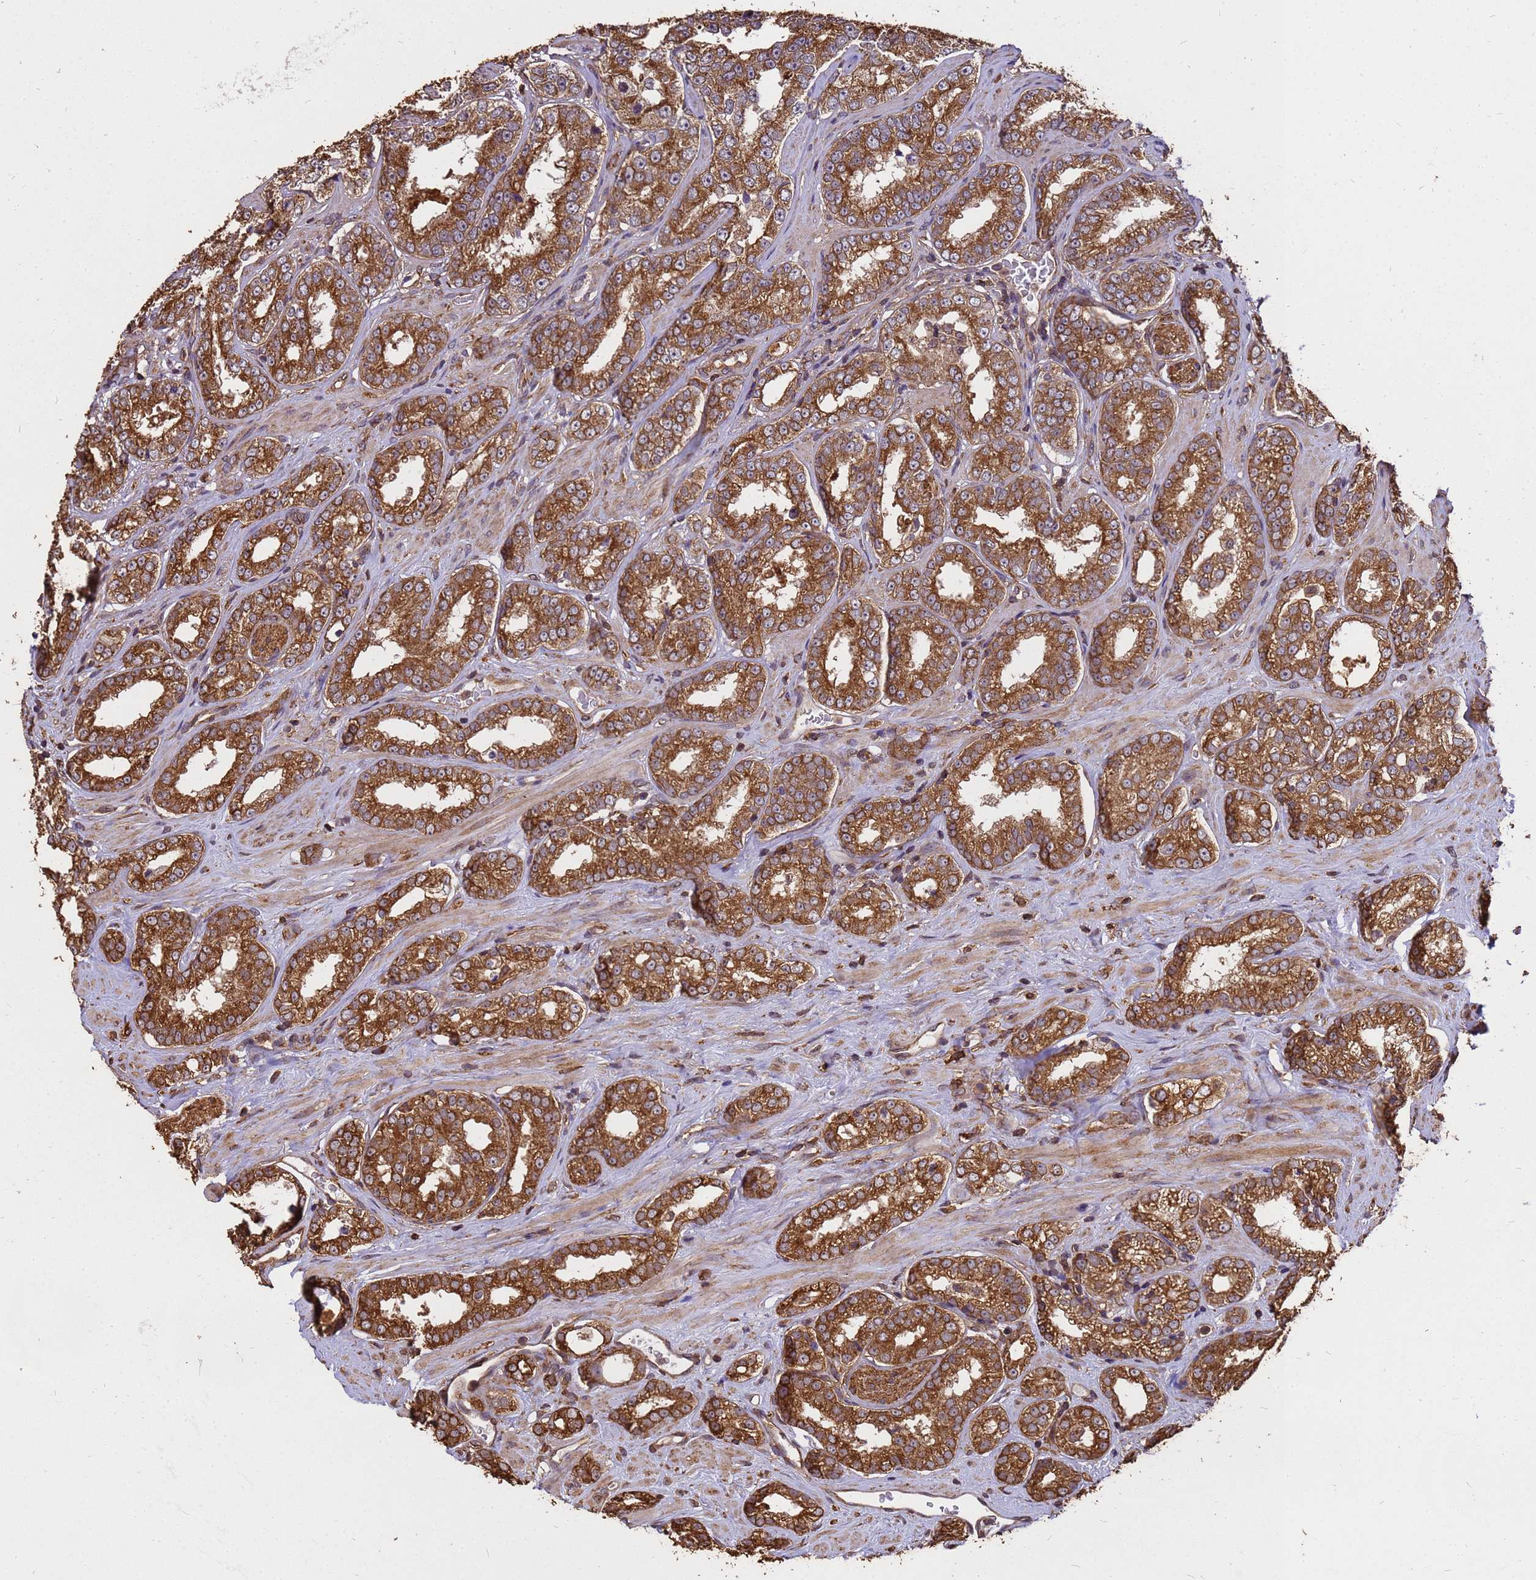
{"staining": {"intensity": "moderate", "quantity": ">75%", "location": "cytoplasmic/membranous"}, "tissue": "prostate cancer", "cell_type": "Tumor cells", "image_type": "cancer", "snomed": [{"axis": "morphology", "description": "Normal tissue, NOS"}, {"axis": "morphology", "description": "Adenocarcinoma, High grade"}, {"axis": "topography", "description": "Prostate"}], "caption": "Prostate cancer stained with a protein marker exhibits moderate staining in tumor cells.", "gene": "ZNF618", "patient": {"sex": "male", "age": 83}}